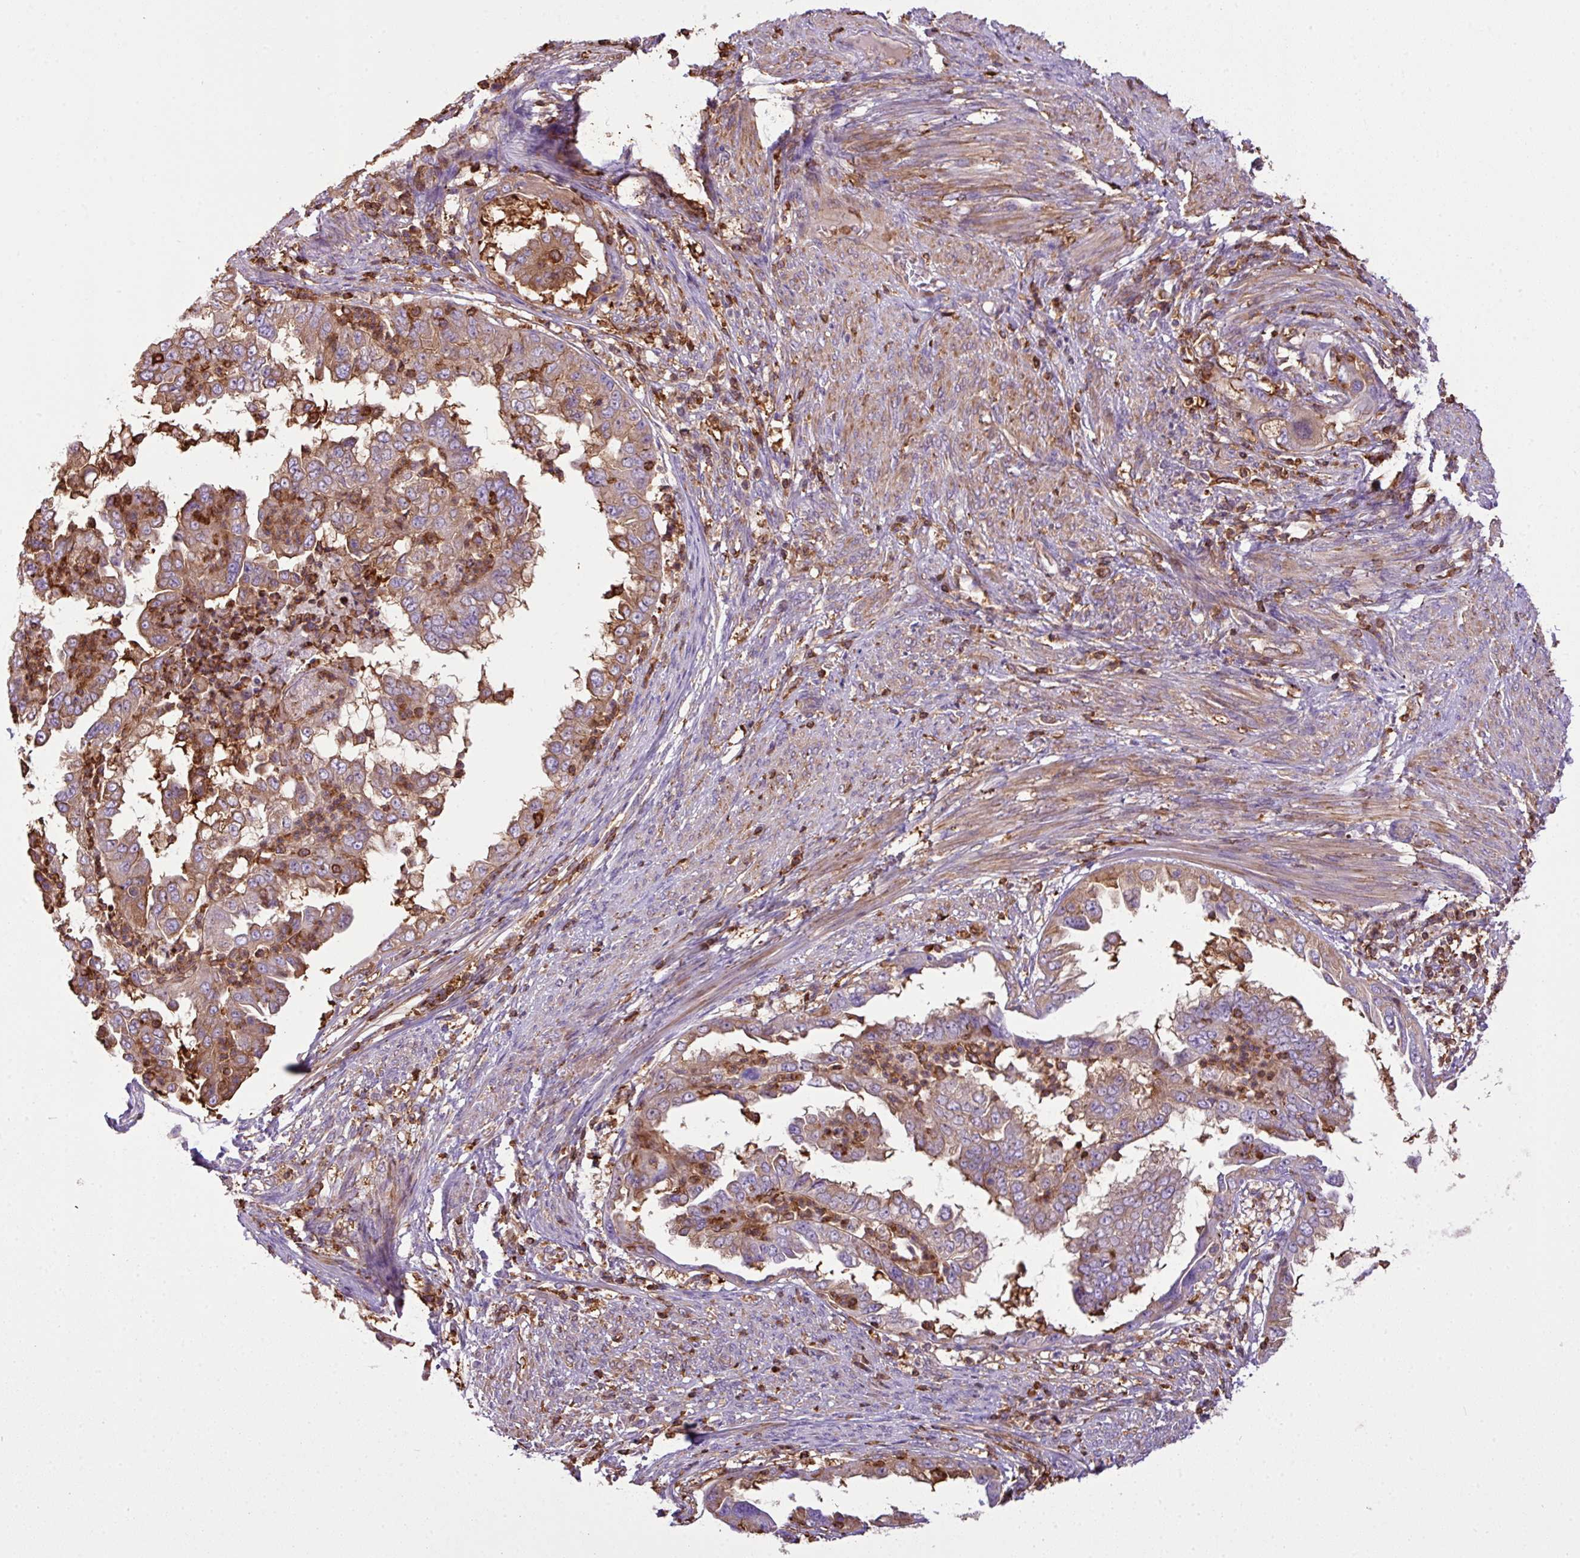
{"staining": {"intensity": "moderate", "quantity": "25%-75%", "location": "cytoplasmic/membranous"}, "tissue": "endometrial cancer", "cell_type": "Tumor cells", "image_type": "cancer", "snomed": [{"axis": "morphology", "description": "Adenocarcinoma, NOS"}, {"axis": "topography", "description": "Endometrium"}], "caption": "Endometrial cancer was stained to show a protein in brown. There is medium levels of moderate cytoplasmic/membranous expression in approximately 25%-75% of tumor cells.", "gene": "PGAP6", "patient": {"sex": "female", "age": 85}}